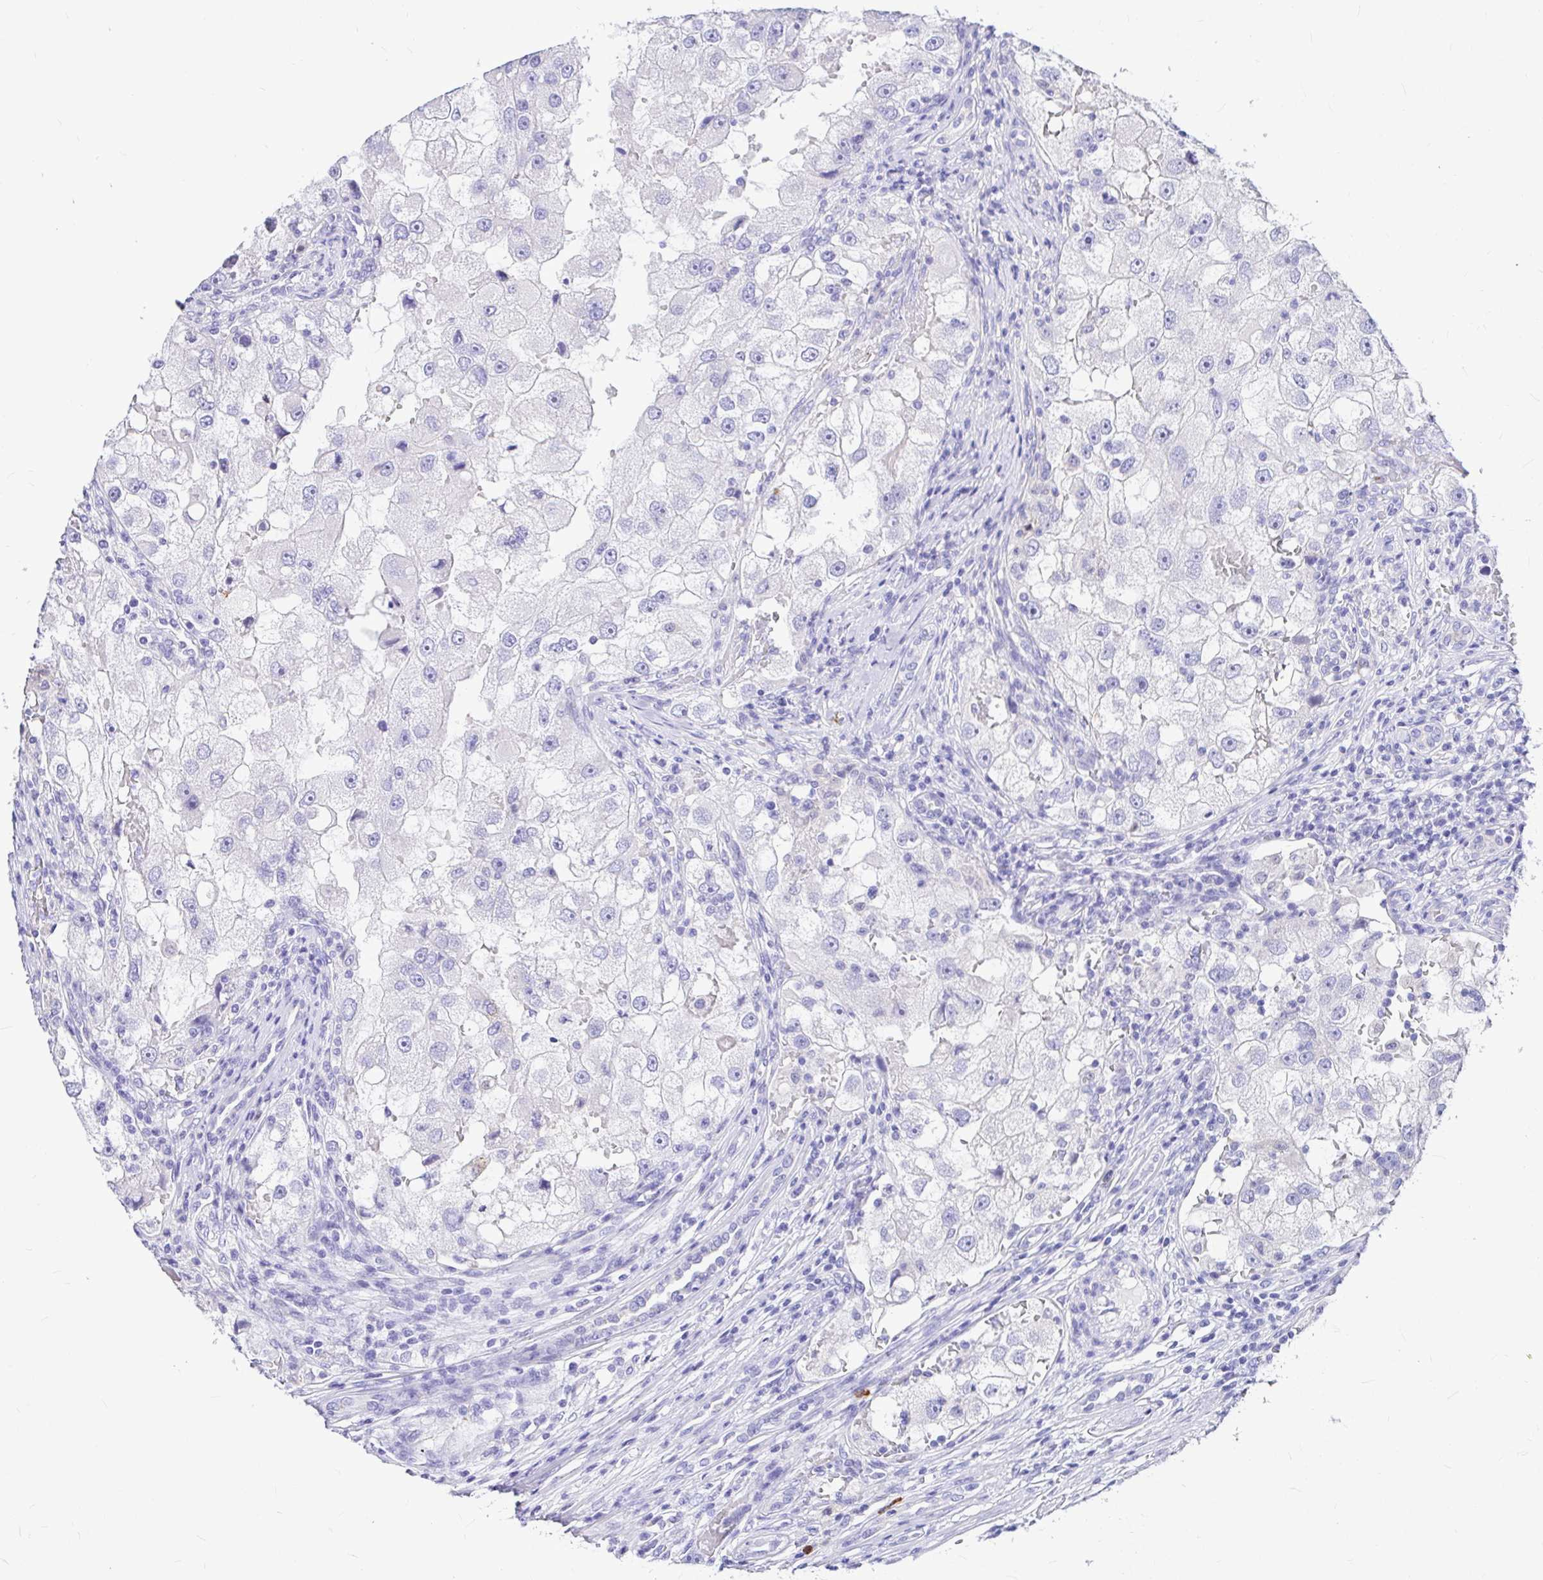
{"staining": {"intensity": "negative", "quantity": "none", "location": "none"}, "tissue": "renal cancer", "cell_type": "Tumor cells", "image_type": "cancer", "snomed": [{"axis": "morphology", "description": "Adenocarcinoma, NOS"}, {"axis": "topography", "description": "Kidney"}], "caption": "A photomicrograph of adenocarcinoma (renal) stained for a protein displays no brown staining in tumor cells.", "gene": "CLEC1B", "patient": {"sex": "male", "age": 63}}